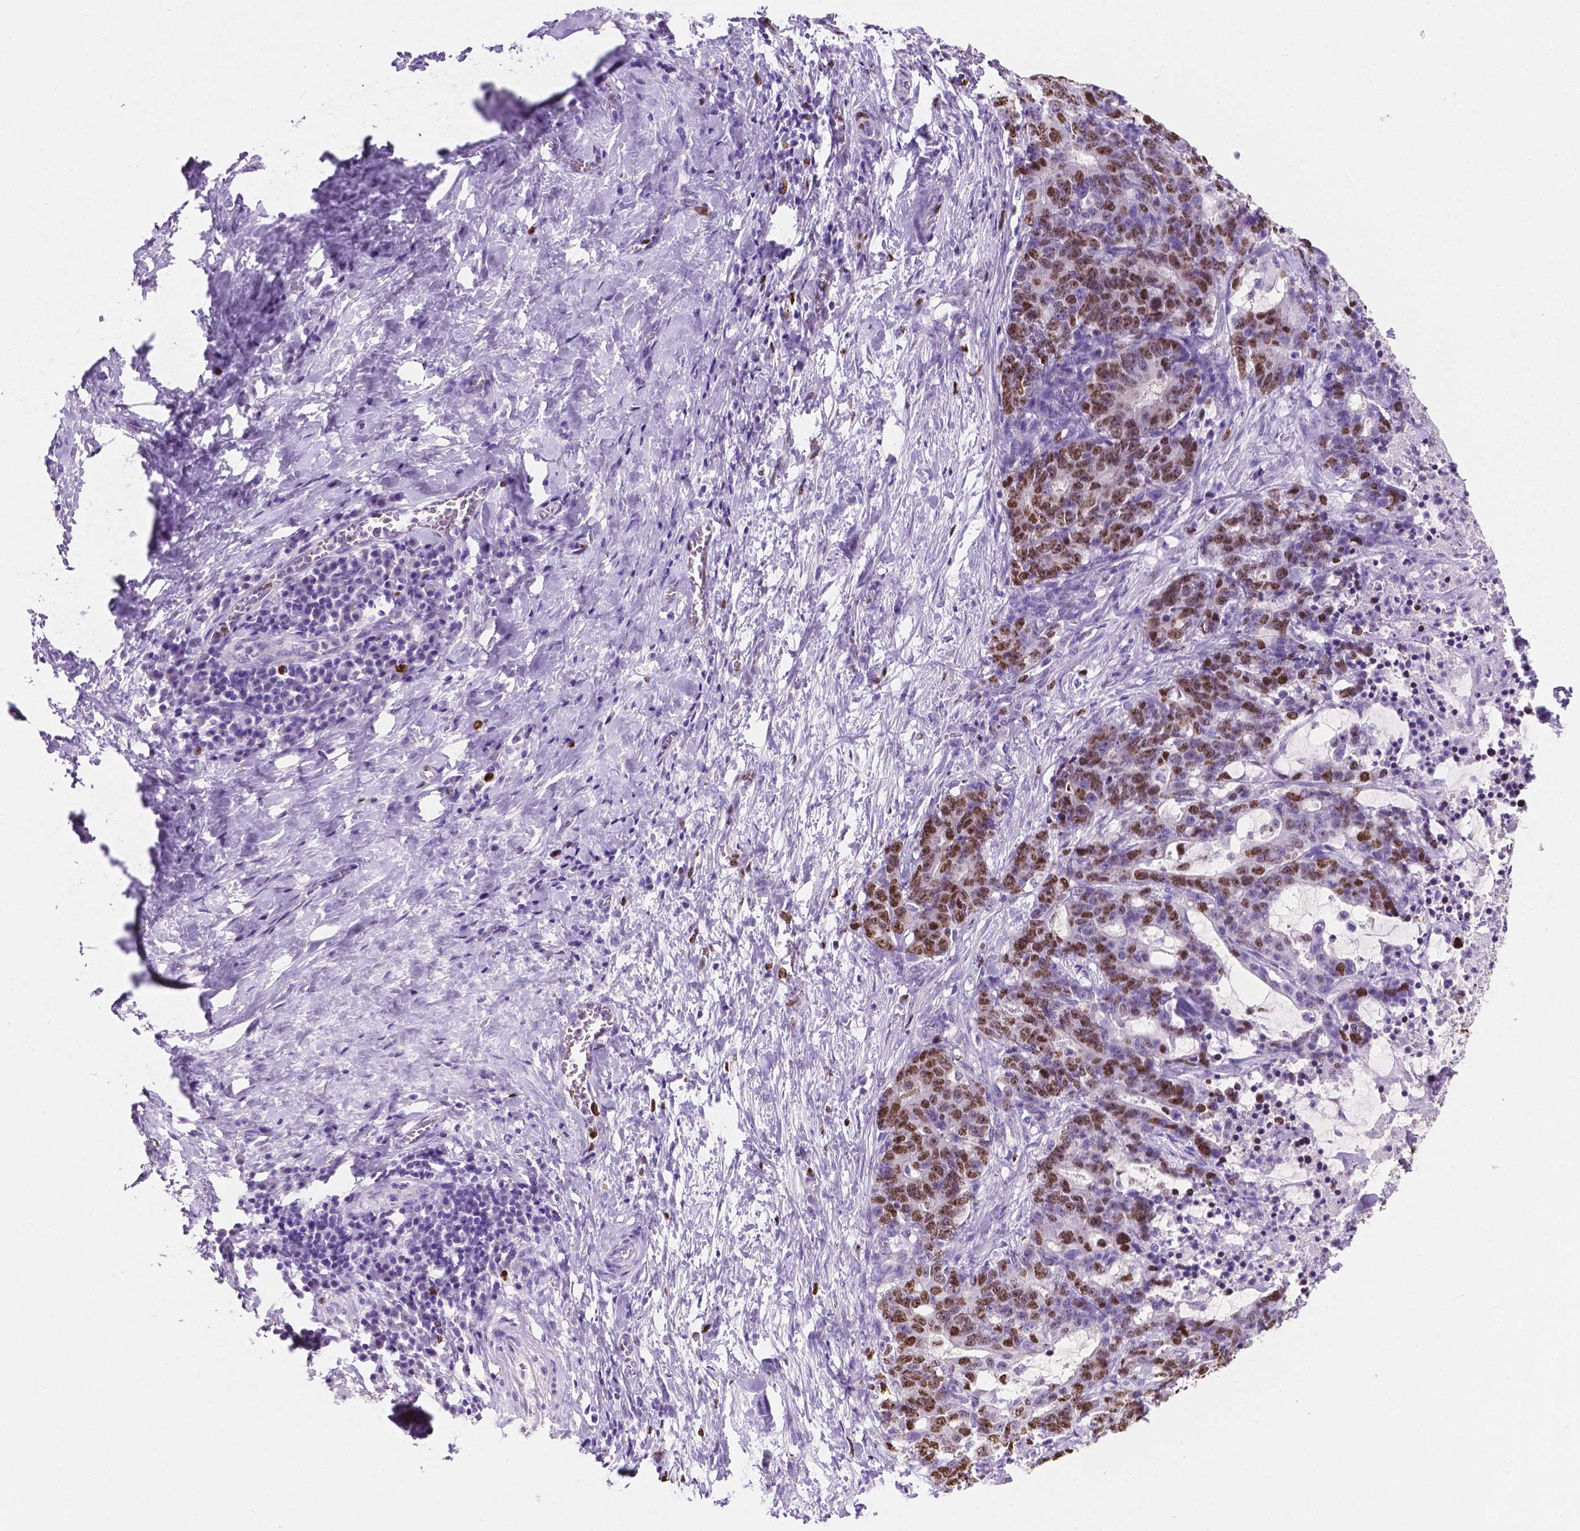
{"staining": {"intensity": "moderate", "quantity": "25%-75%", "location": "nuclear"}, "tissue": "stomach cancer", "cell_type": "Tumor cells", "image_type": "cancer", "snomed": [{"axis": "morphology", "description": "Normal tissue, NOS"}, {"axis": "morphology", "description": "Adenocarcinoma, NOS"}, {"axis": "topography", "description": "Stomach"}], "caption": "The histopathology image exhibits immunohistochemical staining of stomach cancer (adenocarcinoma). There is moderate nuclear expression is seen in approximately 25%-75% of tumor cells.", "gene": "SIAH2", "patient": {"sex": "female", "age": 64}}